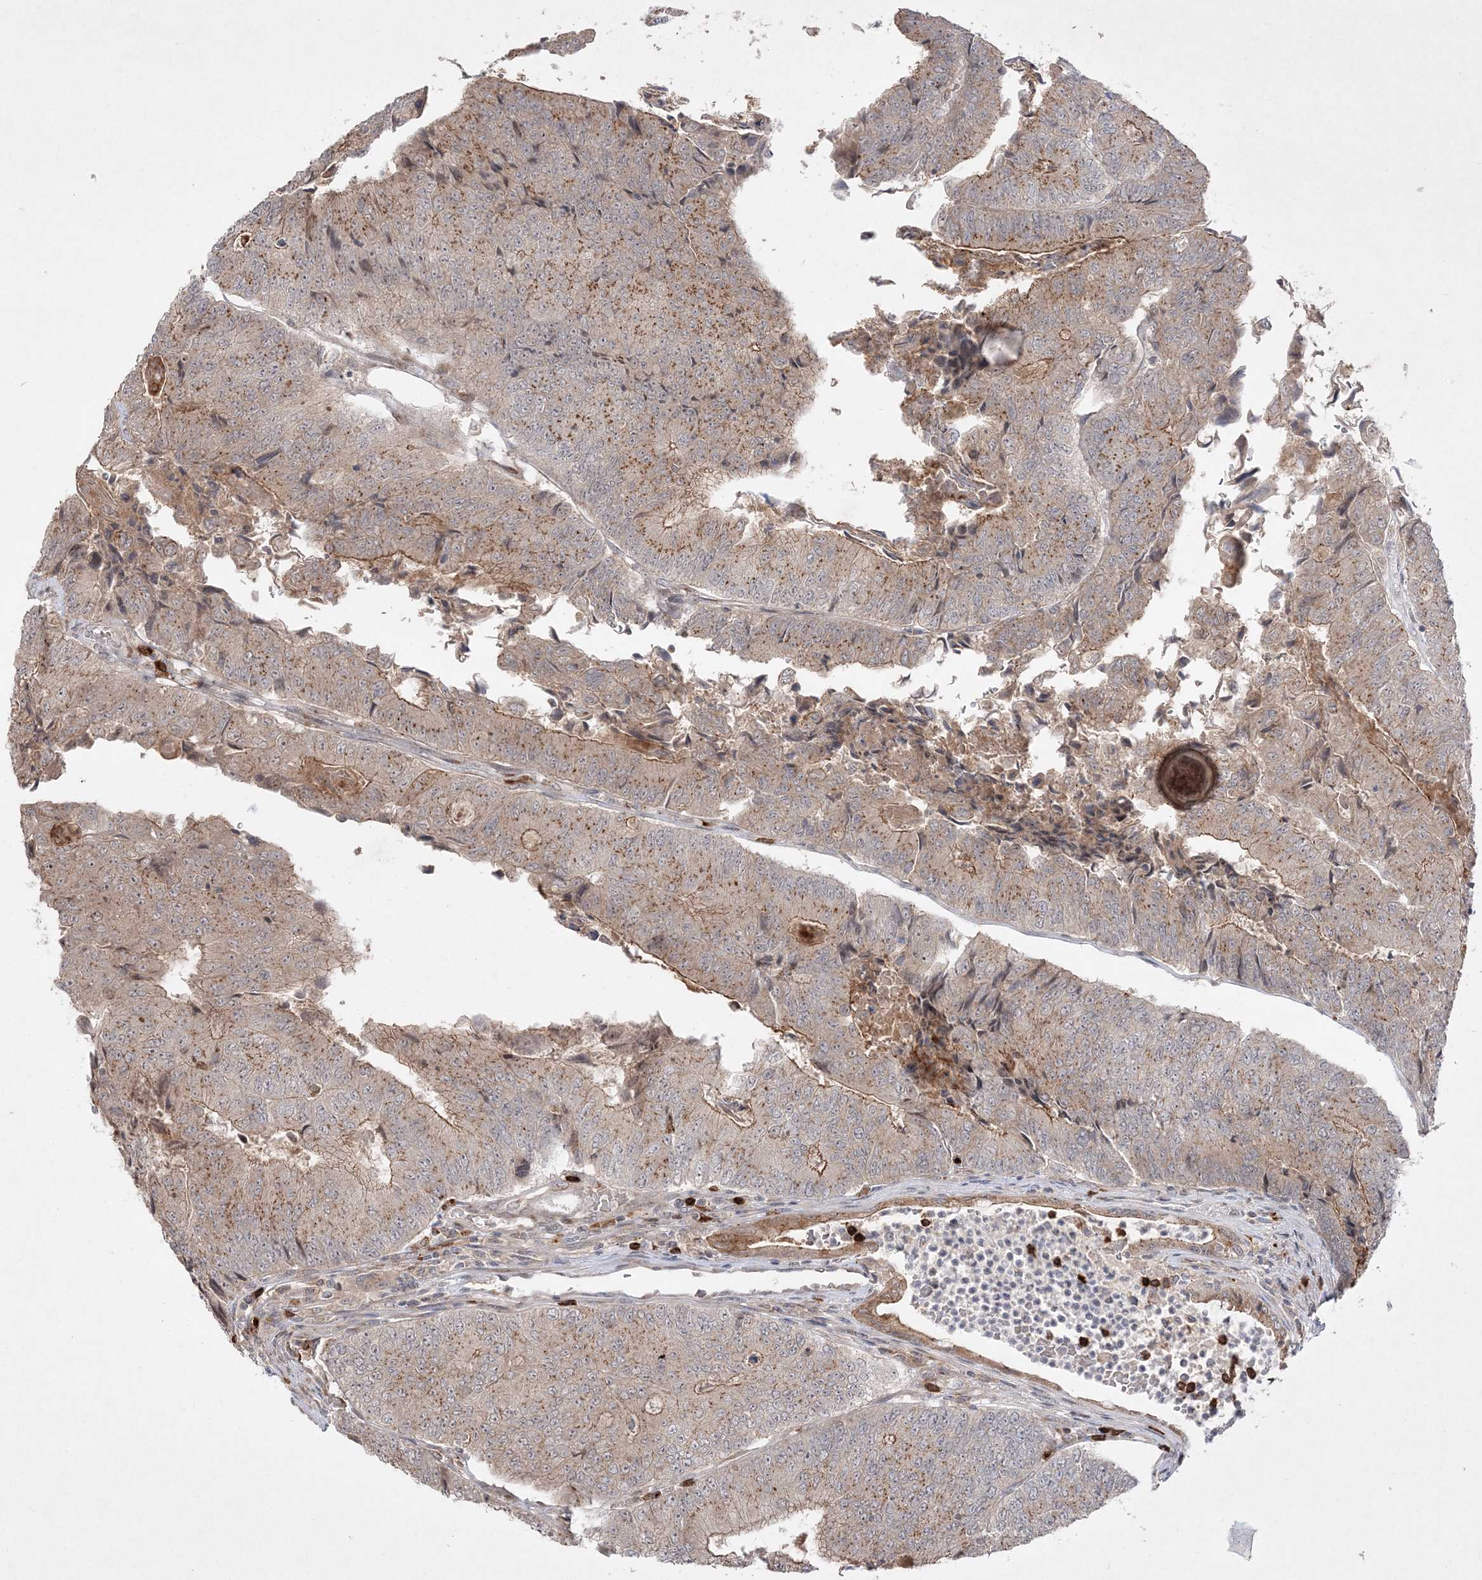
{"staining": {"intensity": "weak", "quantity": ">75%", "location": "cytoplasmic/membranous"}, "tissue": "colorectal cancer", "cell_type": "Tumor cells", "image_type": "cancer", "snomed": [{"axis": "morphology", "description": "Adenocarcinoma, NOS"}, {"axis": "topography", "description": "Colon"}], "caption": "This is an image of immunohistochemistry (IHC) staining of colorectal adenocarcinoma, which shows weak positivity in the cytoplasmic/membranous of tumor cells.", "gene": "CLNK", "patient": {"sex": "female", "age": 67}}